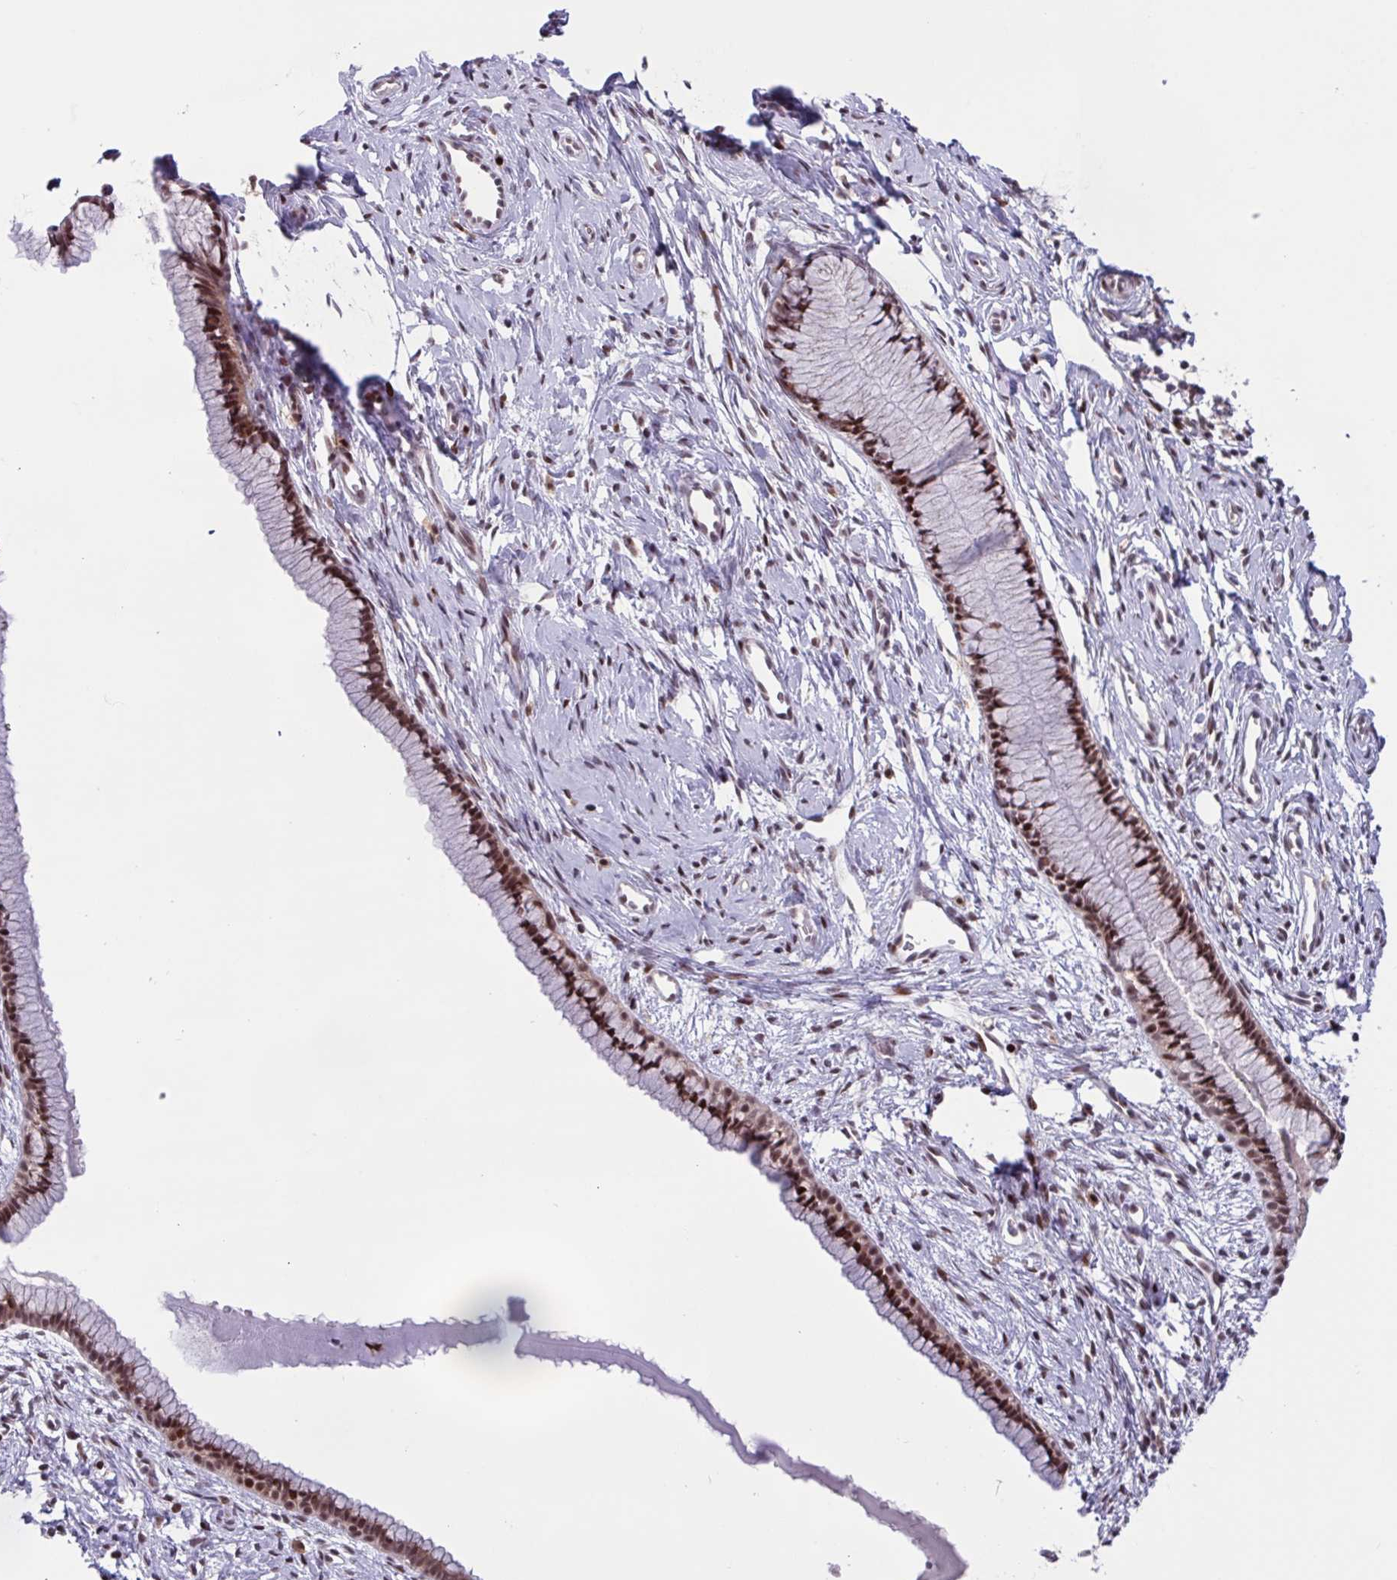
{"staining": {"intensity": "strong", "quantity": ">75%", "location": "cytoplasmic/membranous,nuclear"}, "tissue": "cervix", "cell_type": "Glandular cells", "image_type": "normal", "snomed": [{"axis": "morphology", "description": "Normal tissue, NOS"}, {"axis": "topography", "description": "Cervix"}], "caption": "Immunohistochemistry (IHC) of normal human cervix displays high levels of strong cytoplasmic/membranous,nuclear positivity in approximately >75% of glandular cells. (DAB (3,3'-diaminobenzidine) IHC with brightfield microscopy, high magnification).", "gene": "BRD3", "patient": {"sex": "female", "age": 40}}